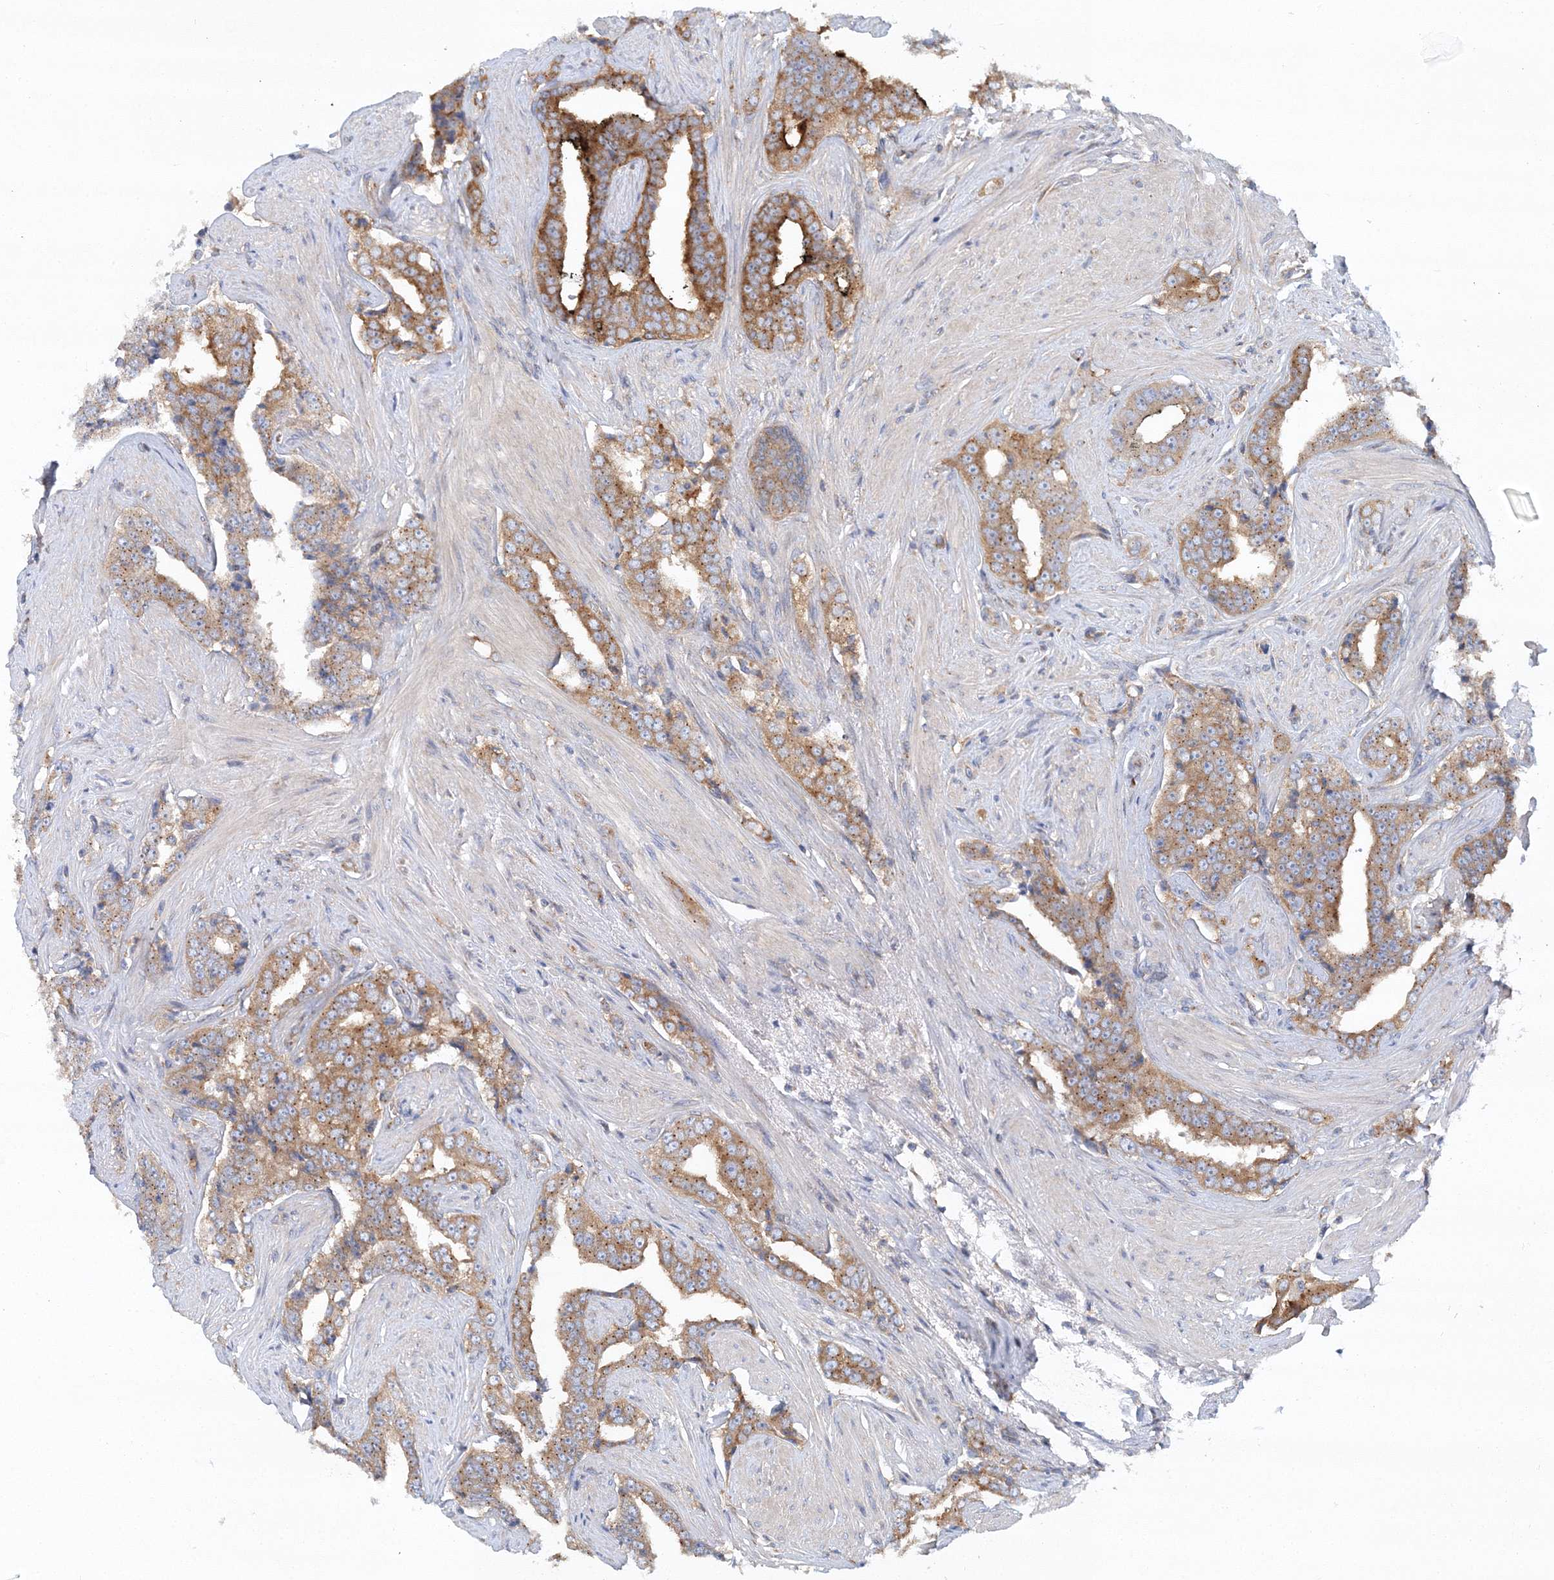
{"staining": {"intensity": "moderate", "quantity": ">75%", "location": "cytoplasmic/membranous"}, "tissue": "prostate cancer", "cell_type": "Tumor cells", "image_type": "cancer", "snomed": [{"axis": "morphology", "description": "Adenocarcinoma, High grade"}, {"axis": "topography", "description": "Prostate"}], "caption": "About >75% of tumor cells in human prostate cancer demonstrate moderate cytoplasmic/membranous protein positivity as visualized by brown immunohistochemical staining.", "gene": "SEC23IP", "patient": {"sex": "male", "age": 71}}